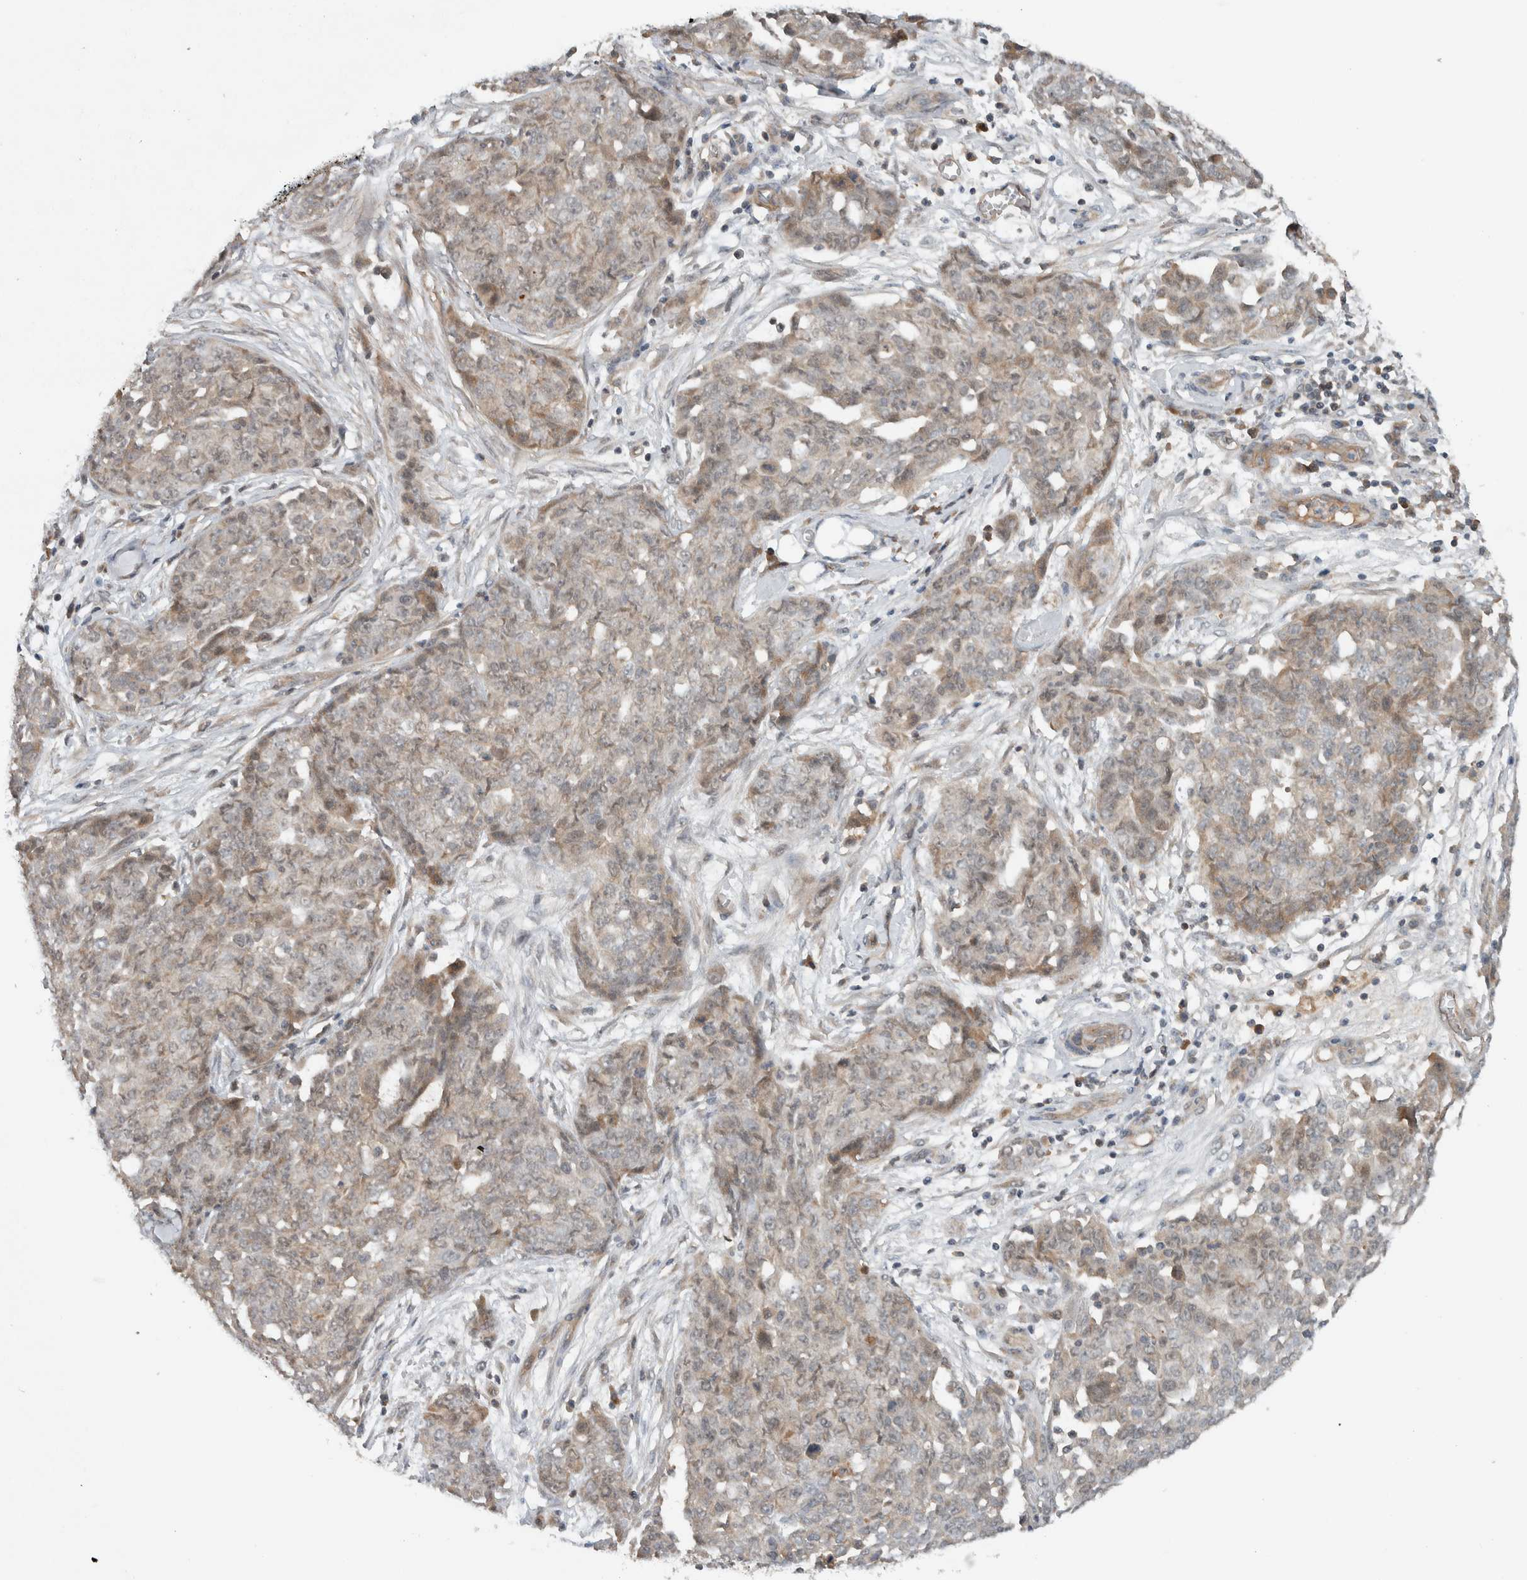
{"staining": {"intensity": "weak", "quantity": "<25%", "location": "cytoplasmic/membranous"}, "tissue": "ovarian cancer", "cell_type": "Tumor cells", "image_type": "cancer", "snomed": [{"axis": "morphology", "description": "Cystadenocarcinoma, serous, NOS"}, {"axis": "topography", "description": "Soft tissue"}, {"axis": "topography", "description": "Ovary"}], "caption": "Protein analysis of serous cystadenocarcinoma (ovarian) demonstrates no significant staining in tumor cells. Brightfield microscopy of immunohistochemistry stained with DAB (3,3'-diaminobenzidine) (brown) and hematoxylin (blue), captured at high magnification.", "gene": "ARMC7", "patient": {"sex": "female", "age": 57}}